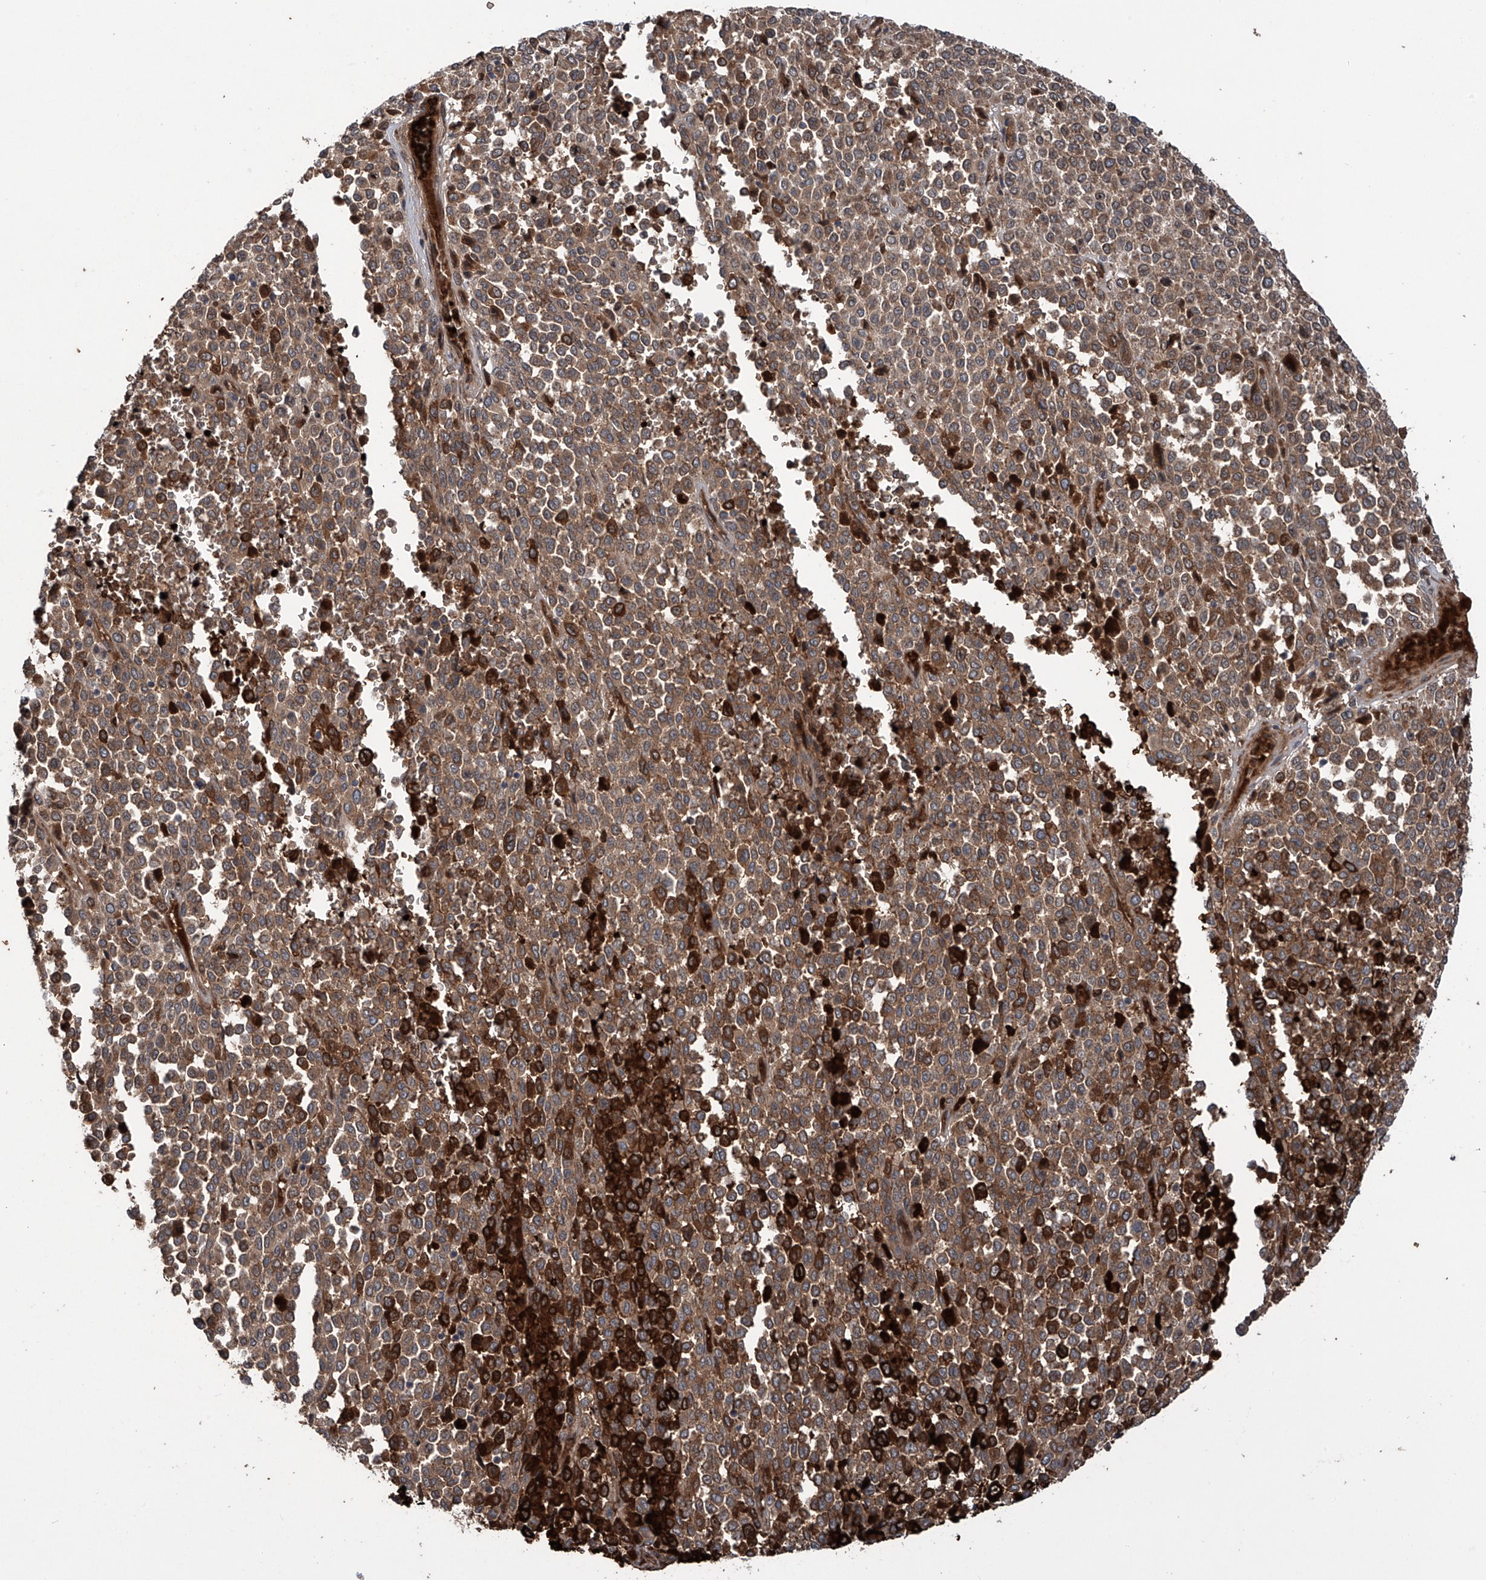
{"staining": {"intensity": "strong", "quantity": "25%-75%", "location": "cytoplasmic/membranous"}, "tissue": "melanoma", "cell_type": "Tumor cells", "image_type": "cancer", "snomed": [{"axis": "morphology", "description": "Malignant melanoma, Metastatic site"}, {"axis": "topography", "description": "Pancreas"}], "caption": "Melanoma was stained to show a protein in brown. There is high levels of strong cytoplasmic/membranous expression in about 25%-75% of tumor cells.", "gene": "ZDHHC9", "patient": {"sex": "female", "age": 30}}